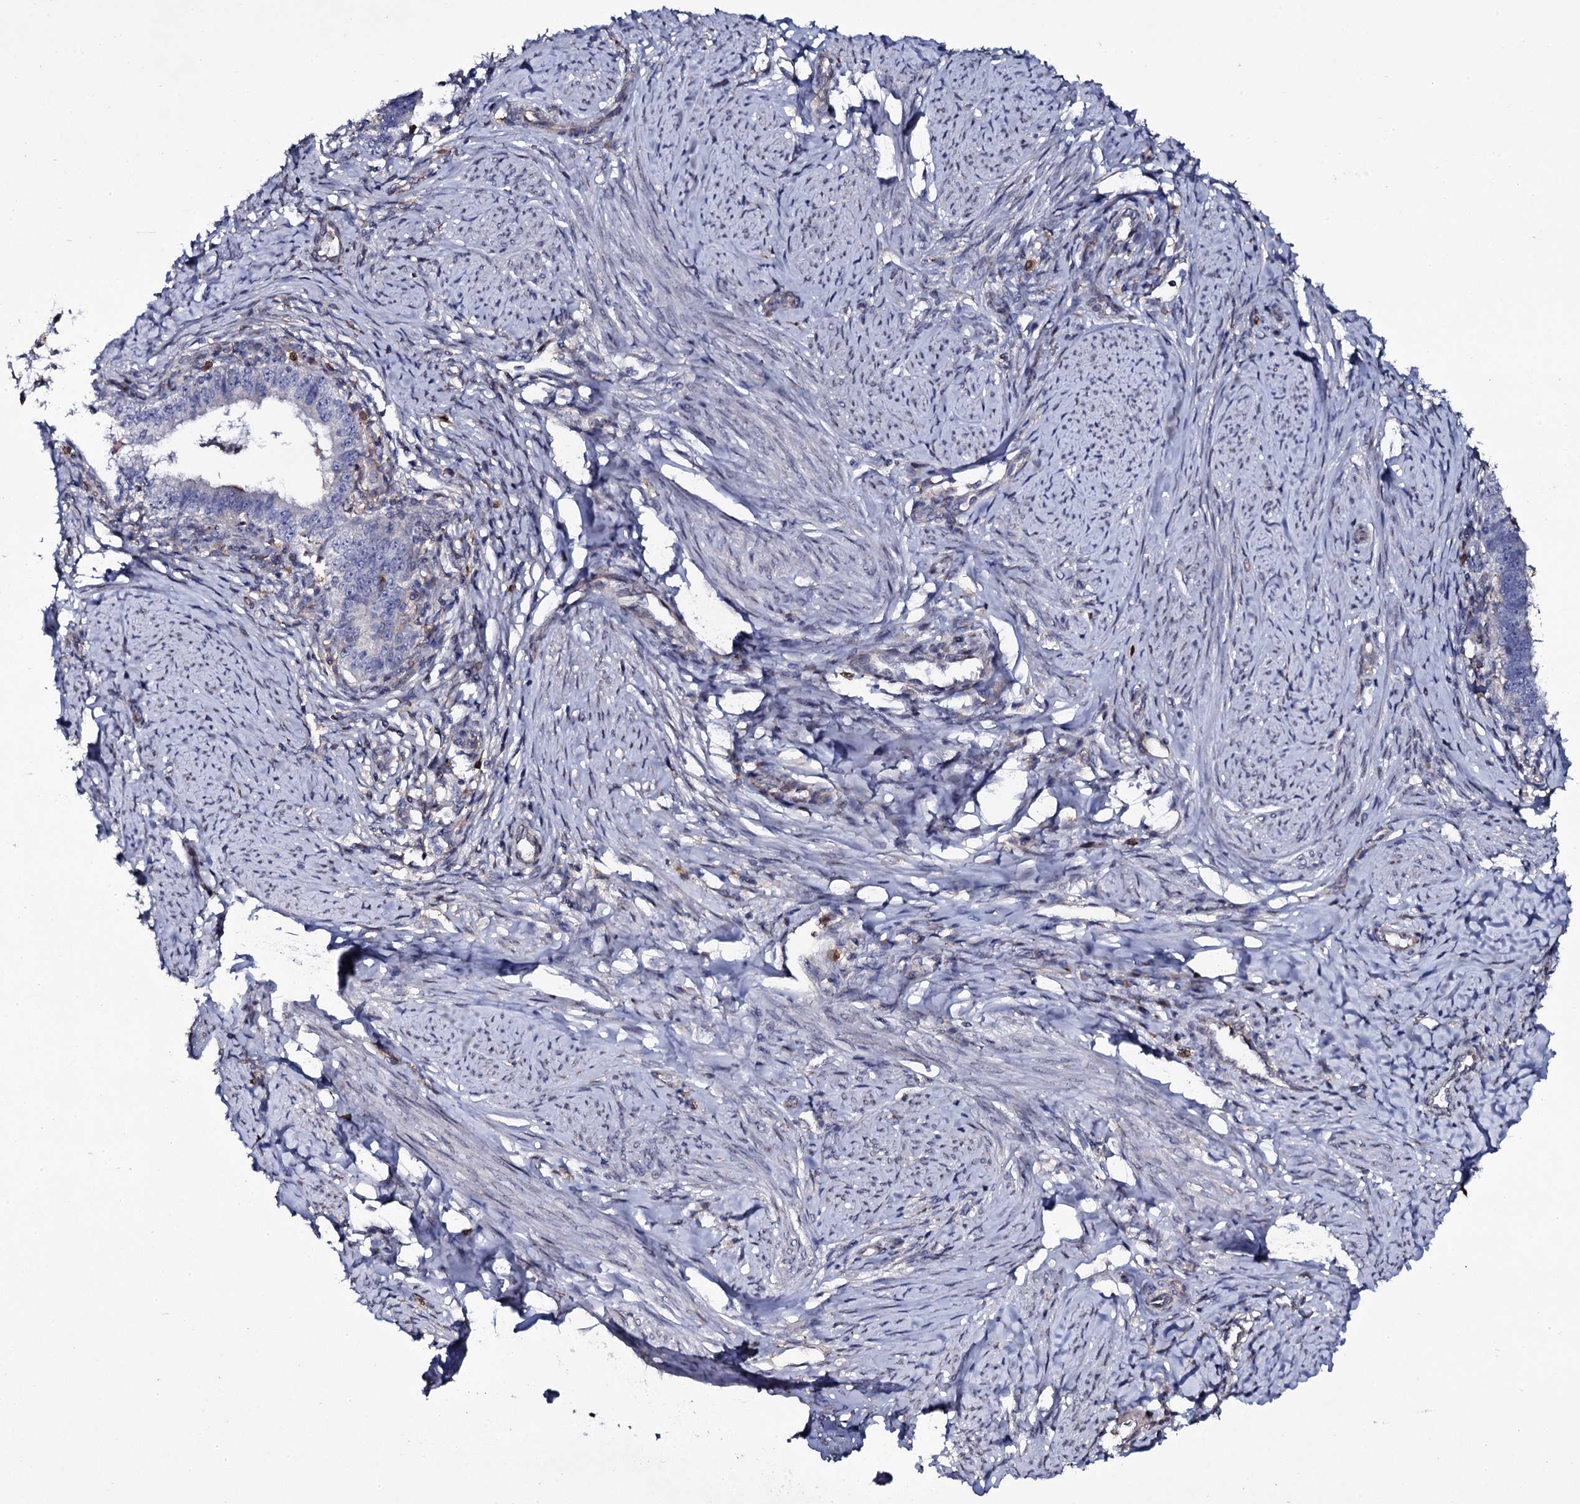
{"staining": {"intensity": "negative", "quantity": "none", "location": "none"}, "tissue": "cervical cancer", "cell_type": "Tumor cells", "image_type": "cancer", "snomed": [{"axis": "morphology", "description": "Adenocarcinoma, NOS"}, {"axis": "topography", "description": "Cervix"}], "caption": "Immunohistochemistry of cervical cancer displays no positivity in tumor cells.", "gene": "TTC23", "patient": {"sex": "female", "age": 36}}